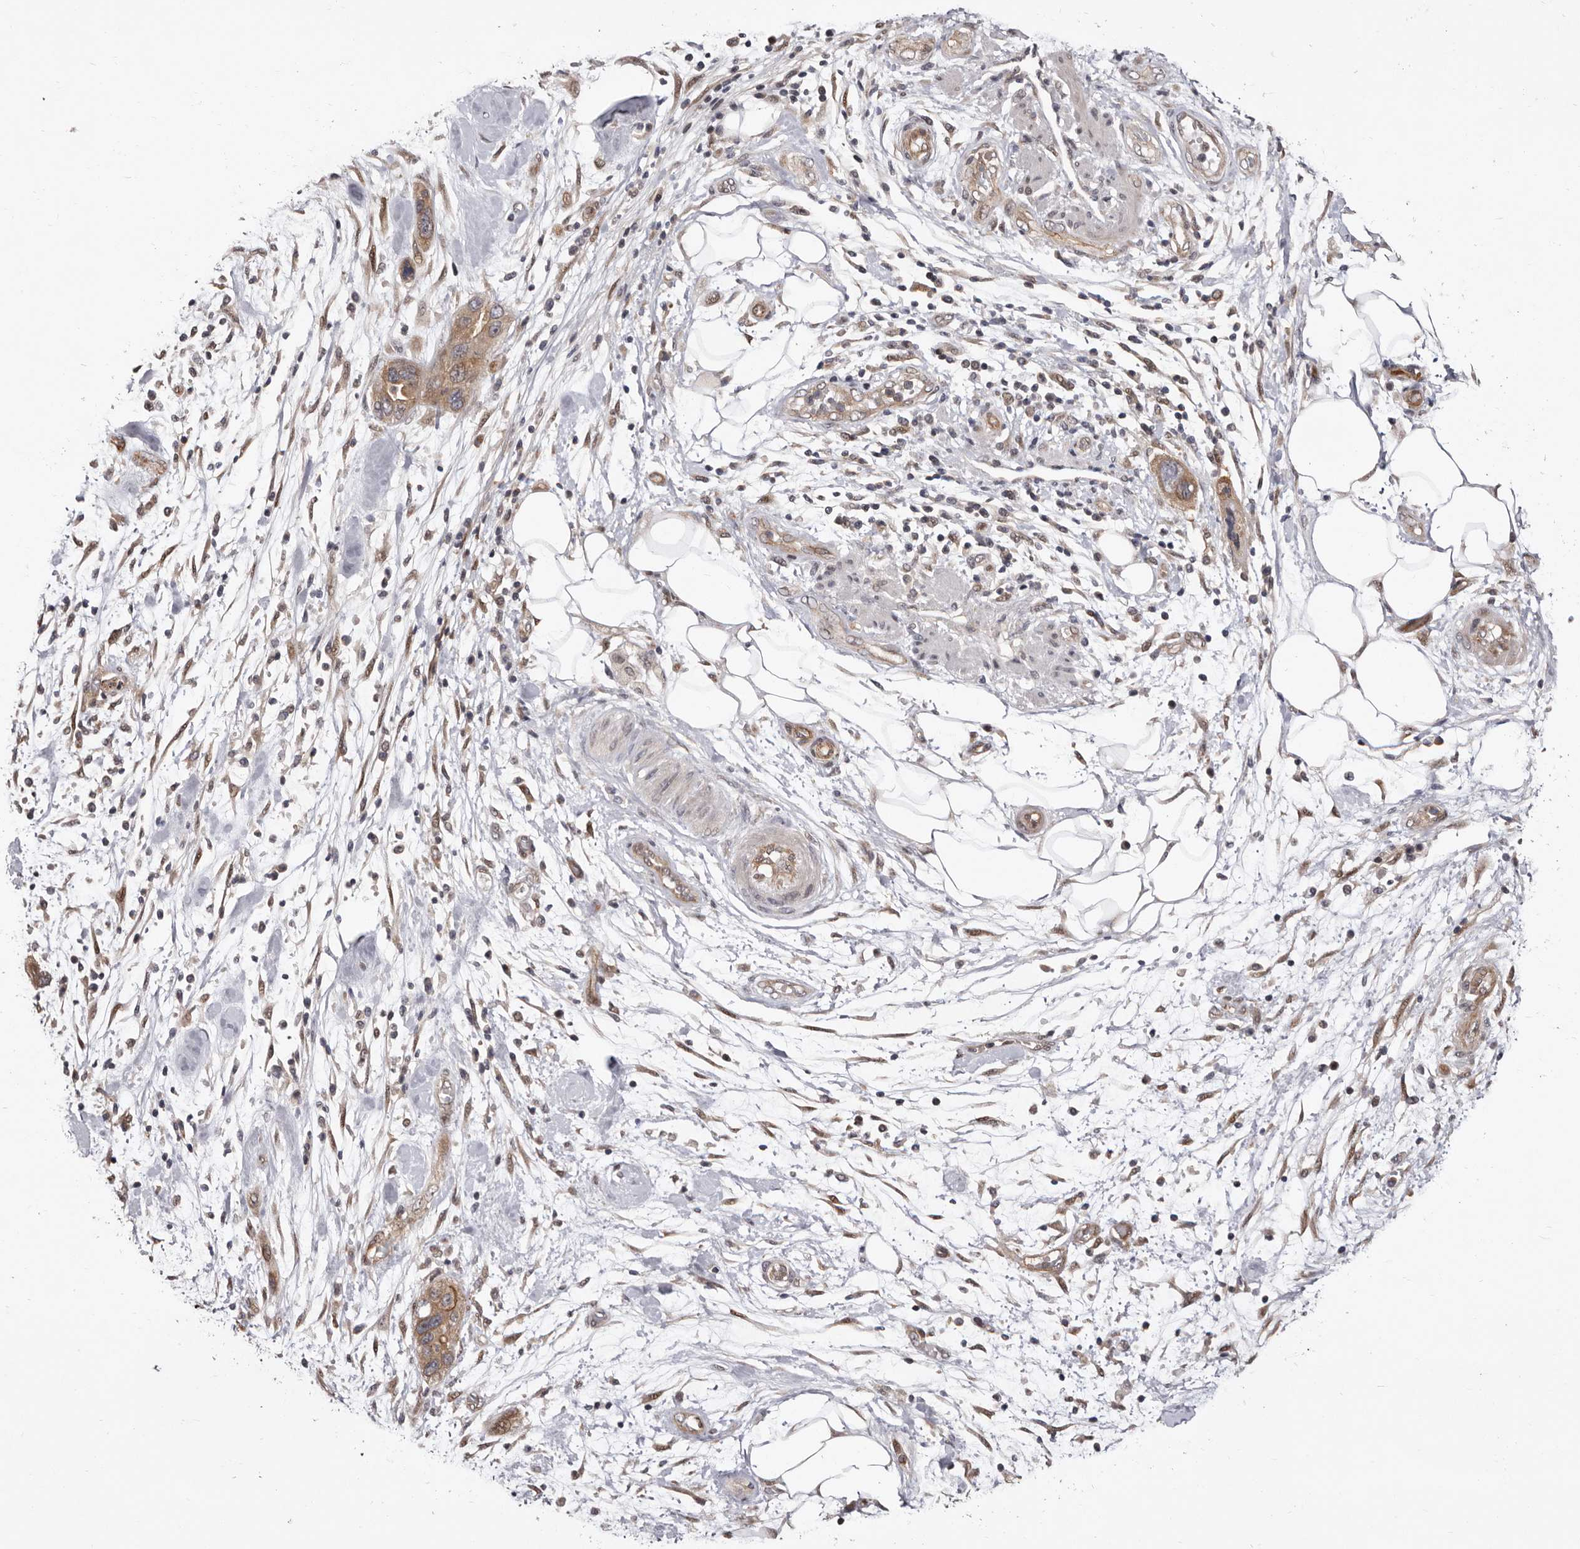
{"staining": {"intensity": "moderate", "quantity": ">75%", "location": "cytoplasmic/membranous"}, "tissue": "pancreatic cancer", "cell_type": "Tumor cells", "image_type": "cancer", "snomed": [{"axis": "morphology", "description": "Normal tissue, NOS"}, {"axis": "morphology", "description": "Adenocarcinoma, NOS"}, {"axis": "topography", "description": "Pancreas"}], "caption": "Protein staining shows moderate cytoplasmic/membranous staining in about >75% of tumor cells in adenocarcinoma (pancreatic).", "gene": "GLRX3", "patient": {"sex": "female", "age": 71}}